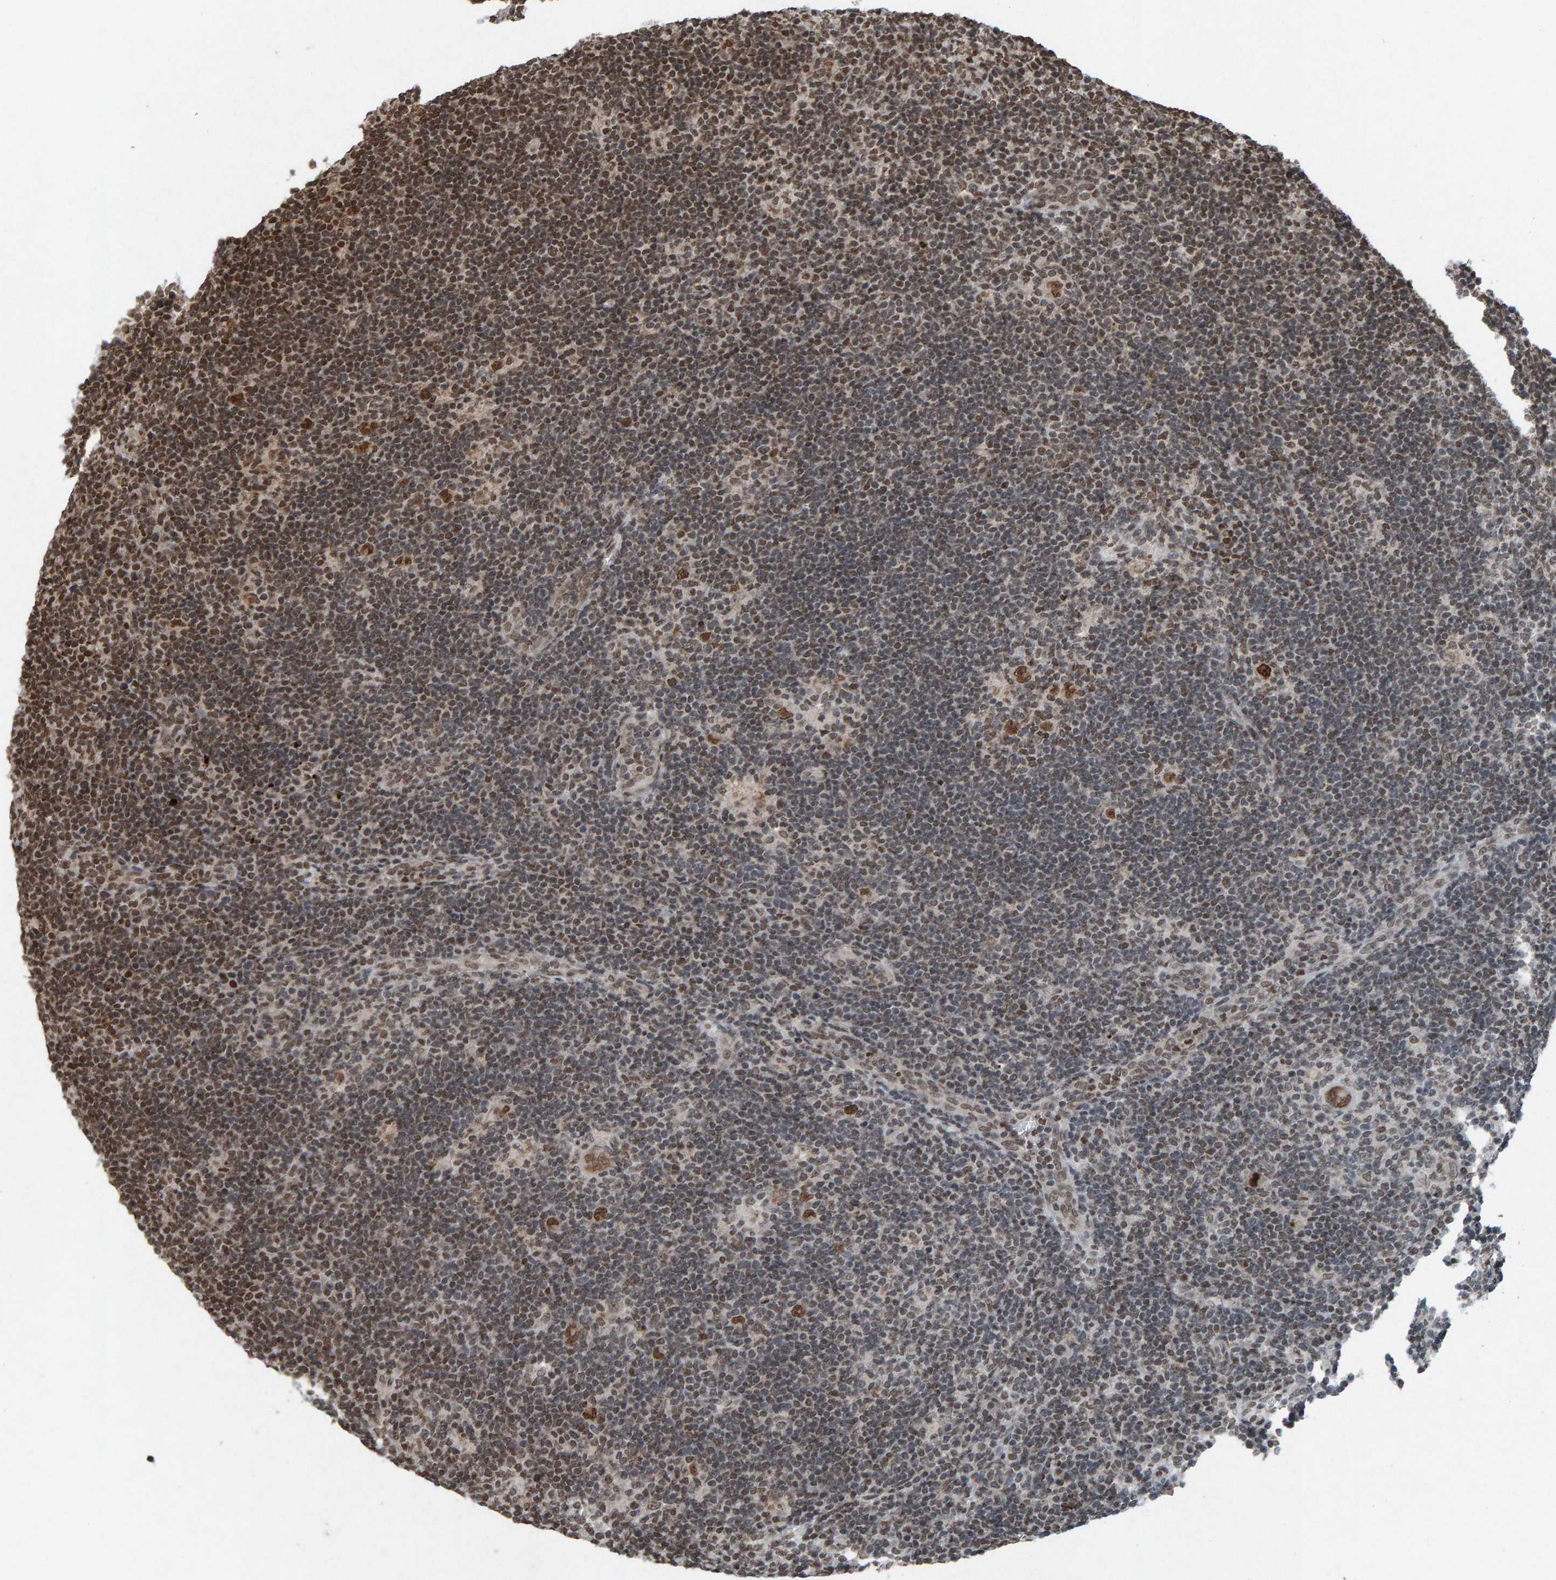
{"staining": {"intensity": "moderate", "quantity": ">75%", "location": "nuclear"}, "tissue": "lymphoma", "cell_type": "Tumor cells", "image_type": "cancer", "snomed": [{"axis": "morphology", "description": "Hodgkin's disease, NOS"}, {"axis": "topography", "description": "Lymph node"}], "caption": "Immunohistochemical staining of human Hodgkin's disease displays moderate nuclear protein expression in approximately >75% of tumor cells.", "gene": "H2AZ1", "patient": {"sex": "female", "age": 57}}